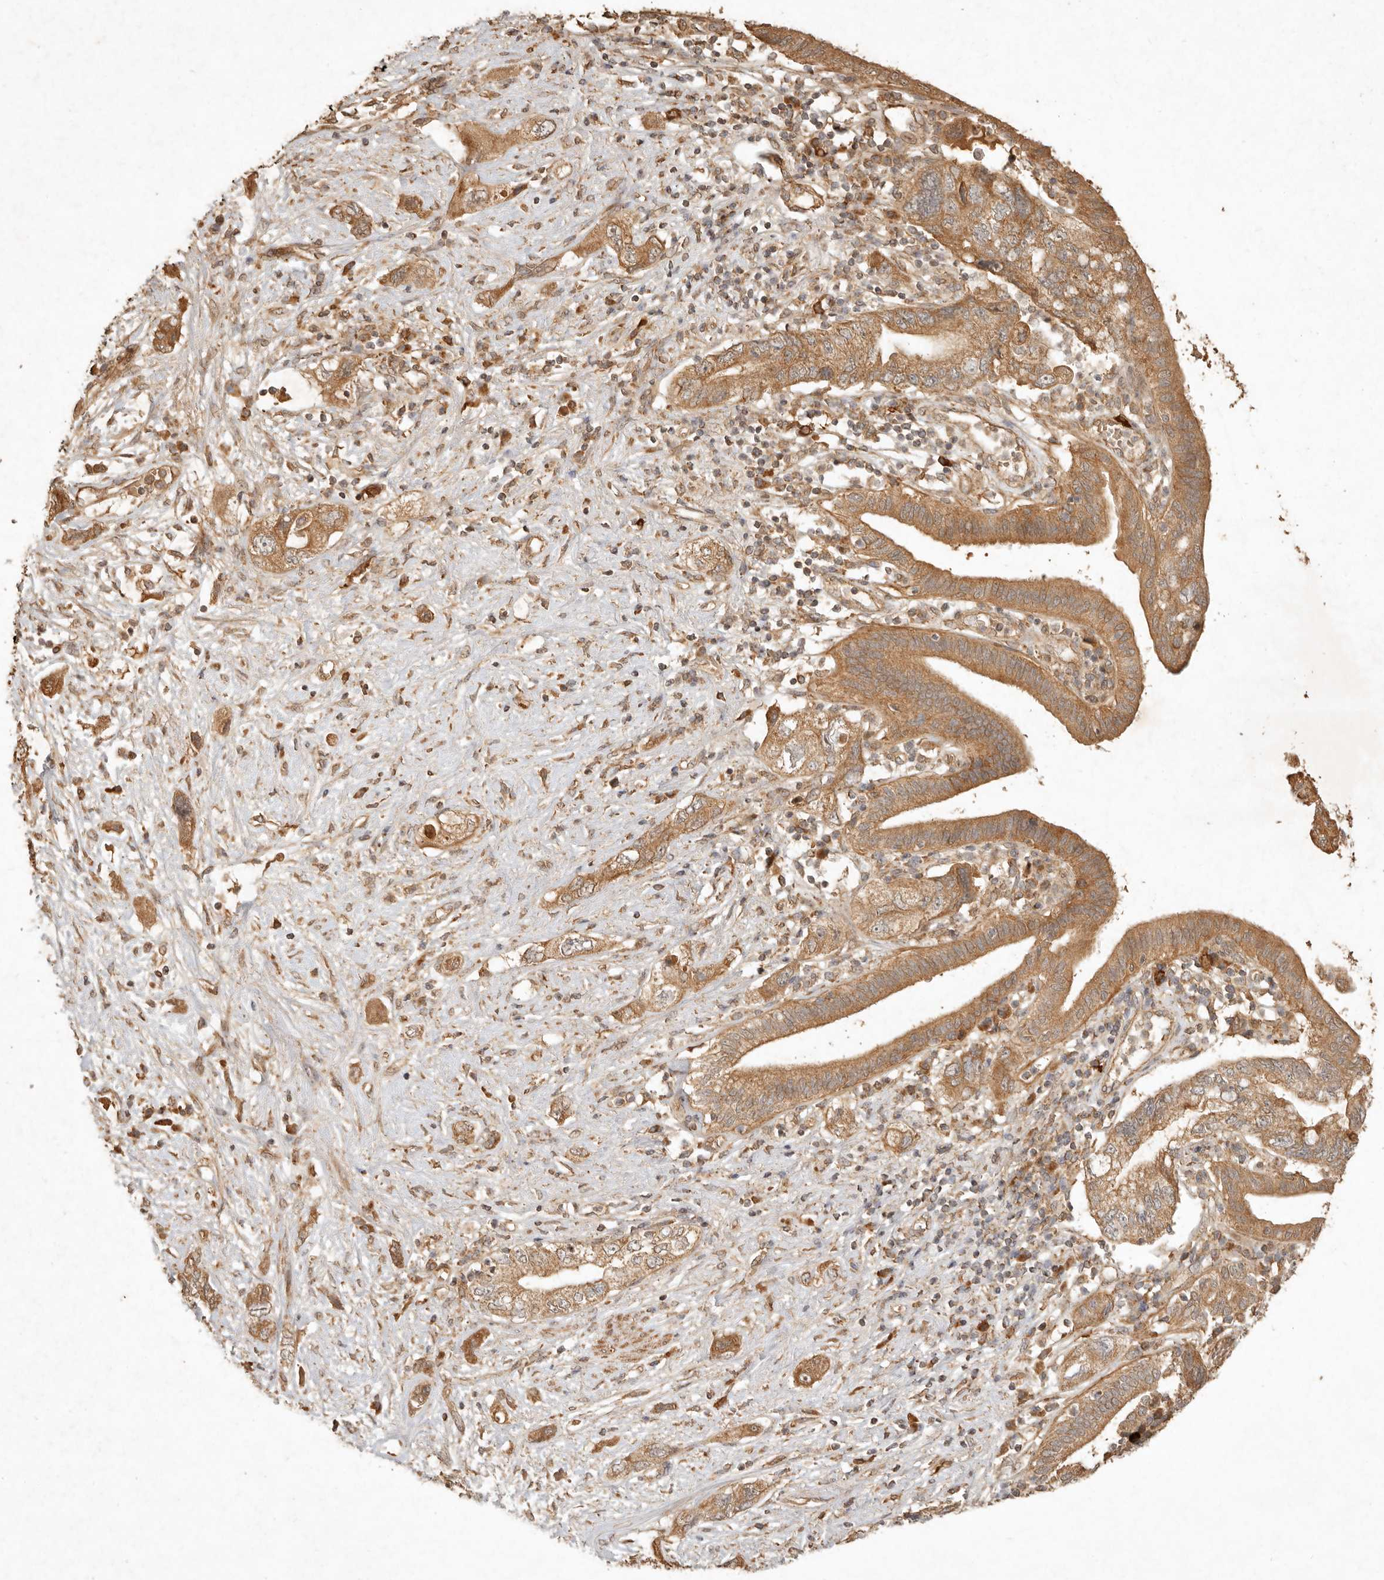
{"staining": {"intensity": "moderate", "quantity": ">75%", "location": "cytoplasmic/membranous"}, "tissue": "pancreatic cancer", "cell_type": "Tumor cells", "image_type": "cancer", "snomed": [{"axis": "morphology", "description": "Adenocarcinoma, NOS"}, {"axis": "topography", "description": "Pancreas"}], "caption": "A micrograph showing moderate cytoplasmic/membranous expression in approximately >75% of tumor cells in adenocarcinoma (pancreatic), as visualized by brown immunohistochemical staining.", "gene": "CLEC4C", "patient": {"sex": "female", "age": 73}}